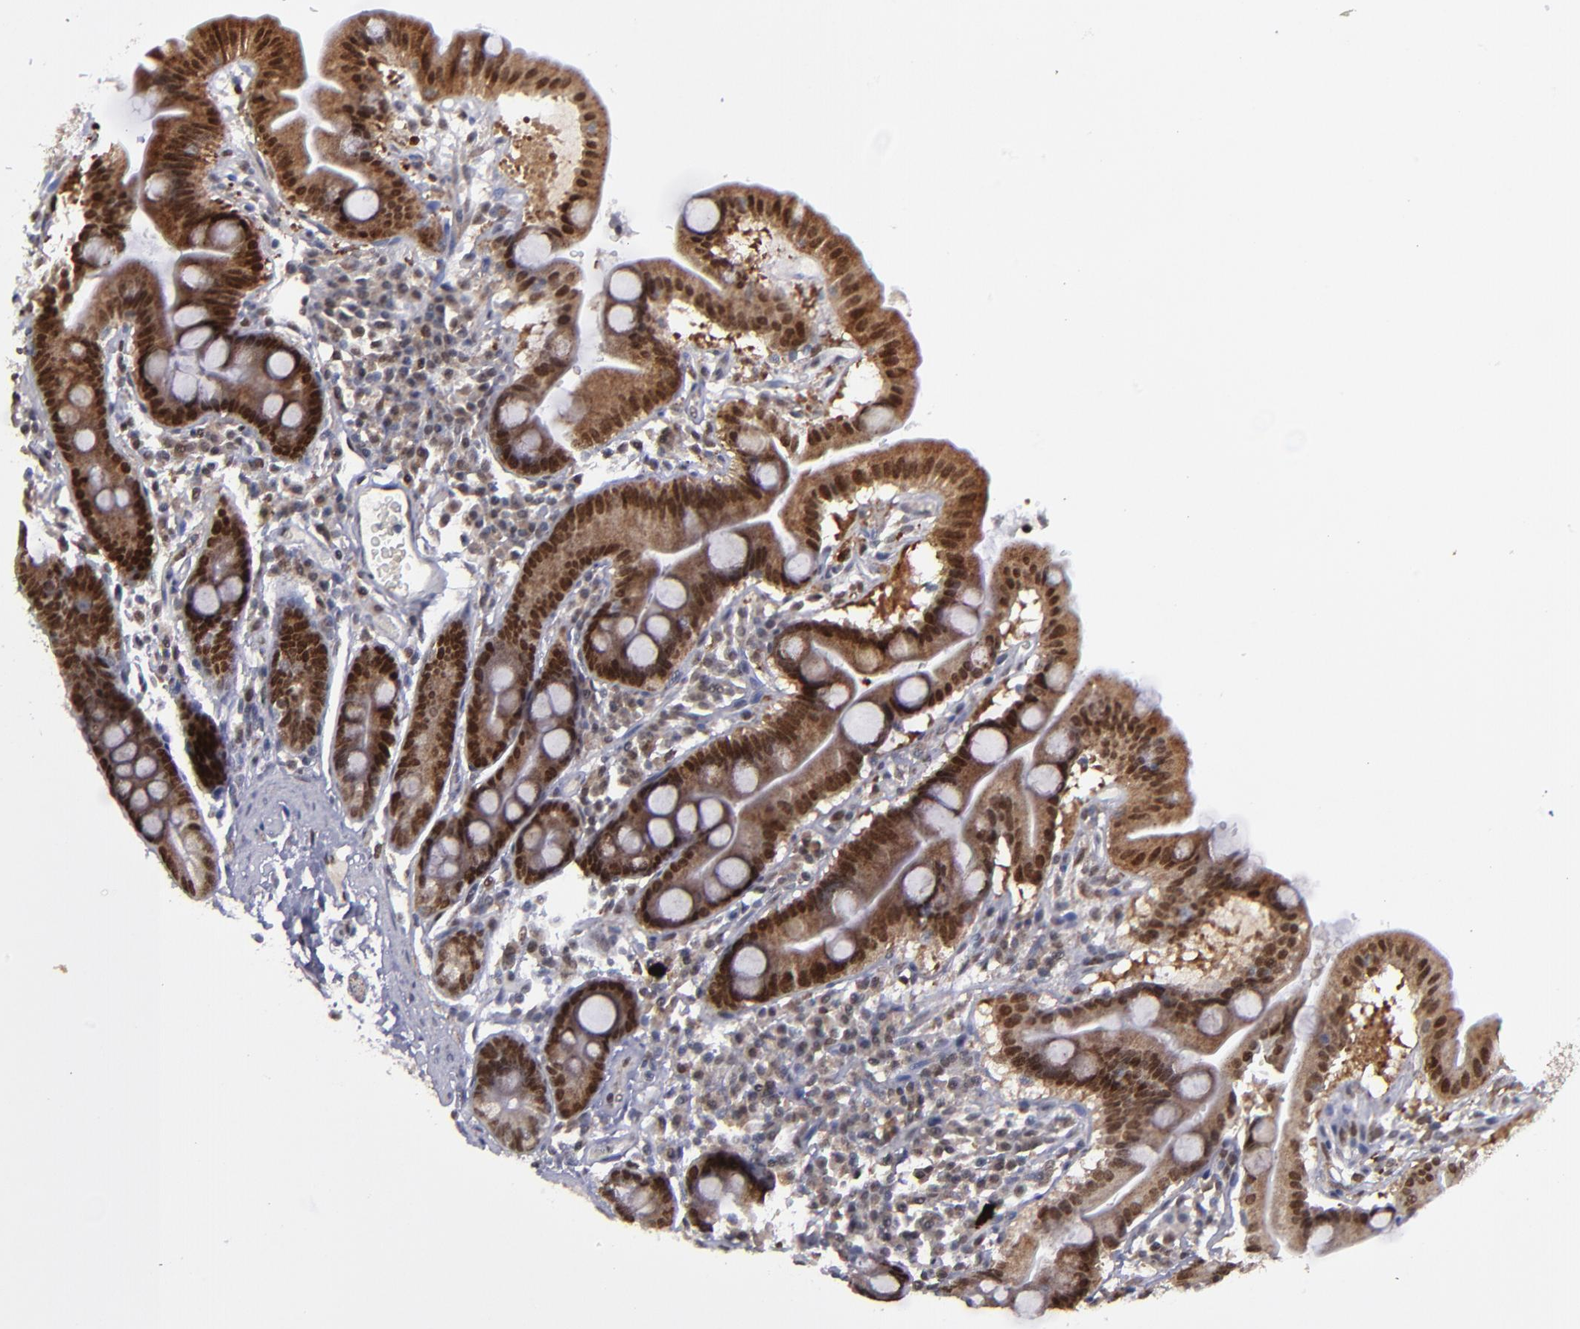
{"staining": {"intensity": "strong", "quantity": ">75%", "location": "cytoplasmic/membranous,nuclear"}, "tissue": "duodenum", "cell_type": "Glandular cells", "image_type": "normal", "snomed": [{"axis": "morphology", "description": "Normal tissue, NOS"}, {"axis": "topography", "description": "Duodenum"}], "caption": "IHC staining of unremarkable duodenum, which exhibits high levels of strong cytoplasmic/membranous,nuclear staining in approximately >75% of glandular cells indicating strong cytoplasmic/membranous,nuclear protein expression. The staining was performed using DAB (3,3'-diaminobenzidine) (brown) for protein detection and nuclei were counterstained in hematoxylin (blue).", "gene": "RREB1", "patient": {"sex": "male", "age": 50}}